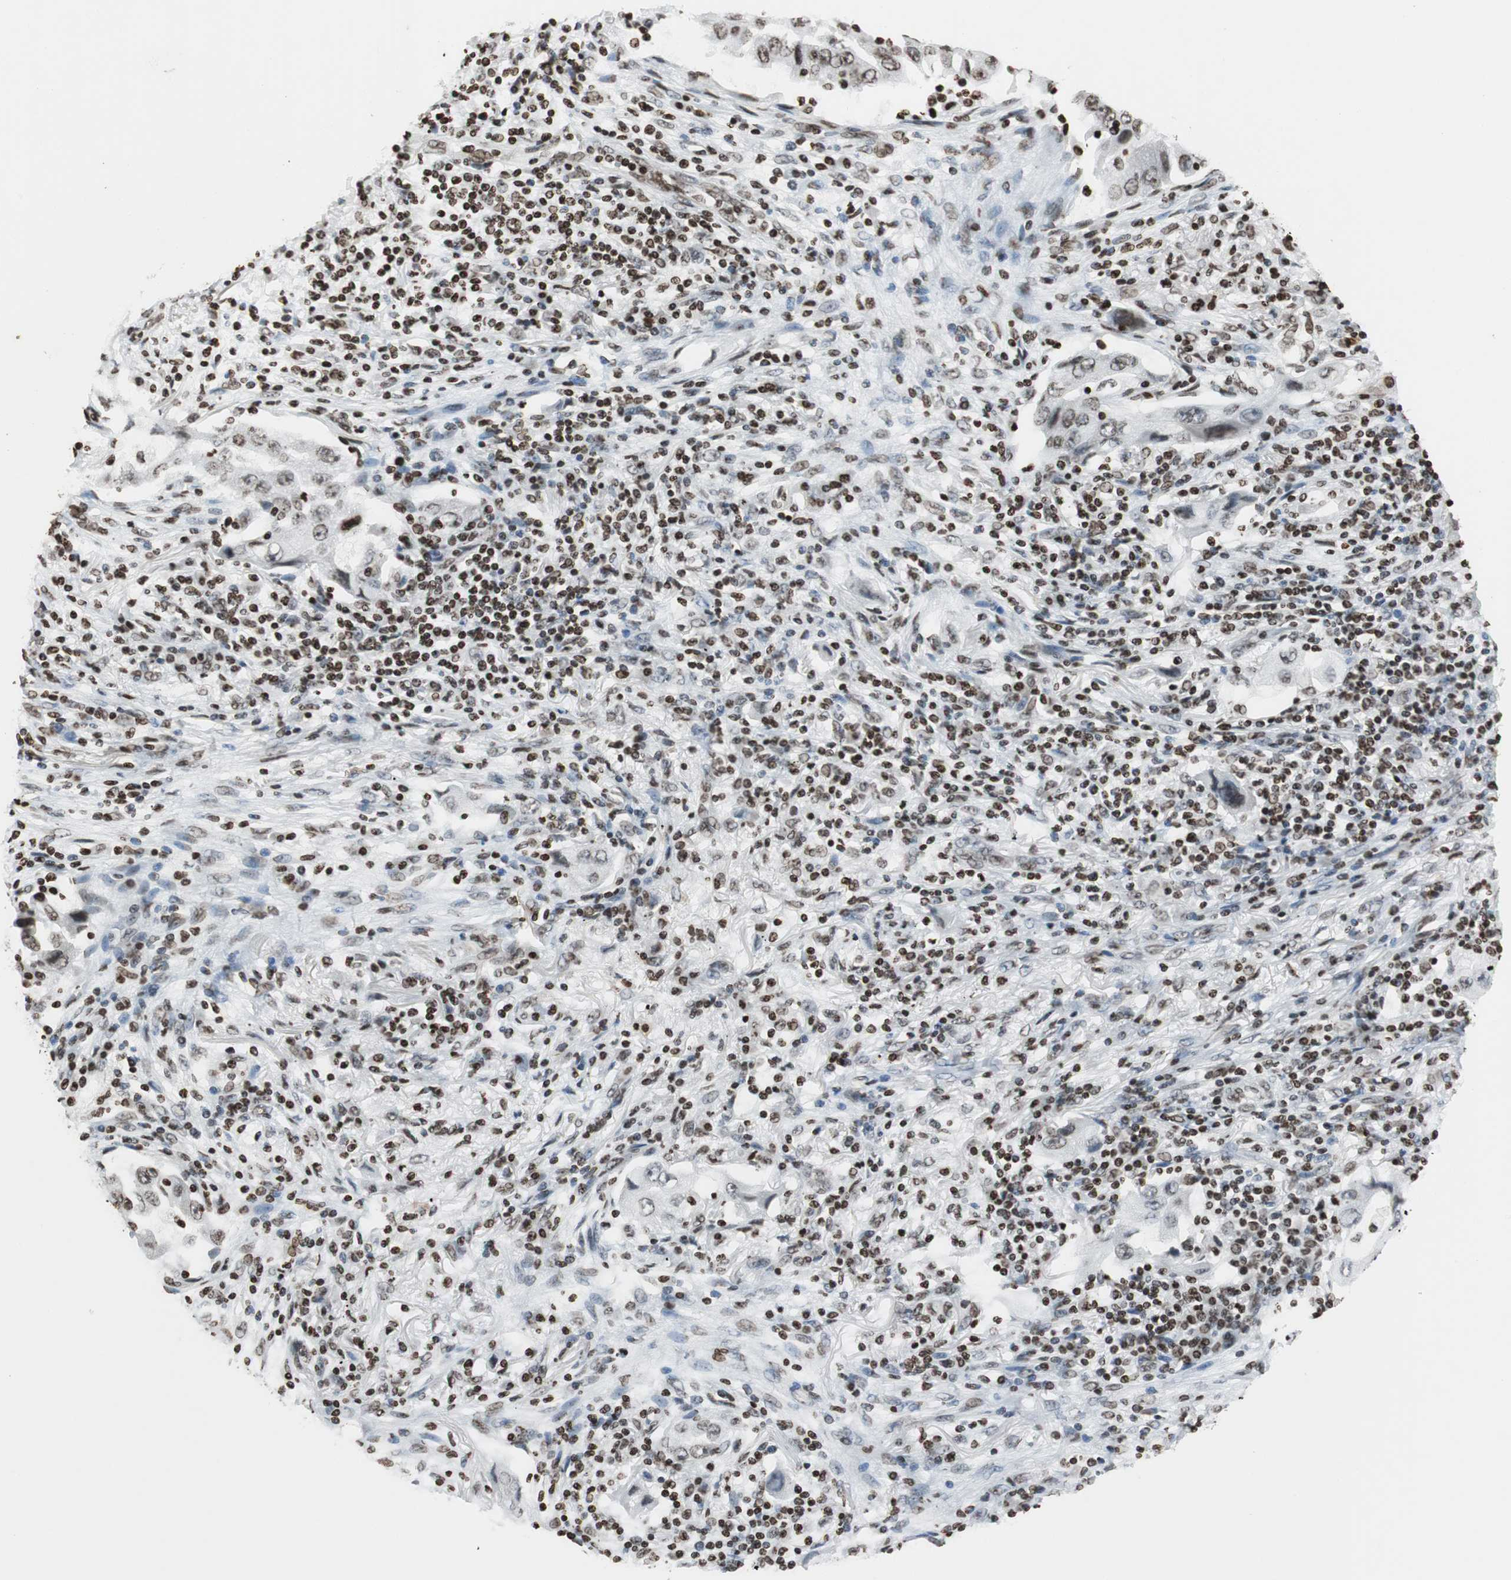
{"staining": {"intensity": "strong", "quantity": ">75%", "location": "nuclear"}, "tissue": "lung cancer", "cell_type": "Tumor cells", "image_type": "cancer", "snomed": [{"axis": "morphology", "description": "Adenocarcinoma, NOS"}, {"axis": "topography", "description": "Lung"}], "caption": "Protein positivity by immunohistochemistry reveals strong nuclear positivity in about >75% of tumor cells in lung cancer. The staining was performed using DAB to visualize the protein expression in brown, while the nuclei were stained in blue with hematoxylin (Magnification: 20x).", "gene": "PAXIP1", "patient": {"sex": "female", "age": 65}}